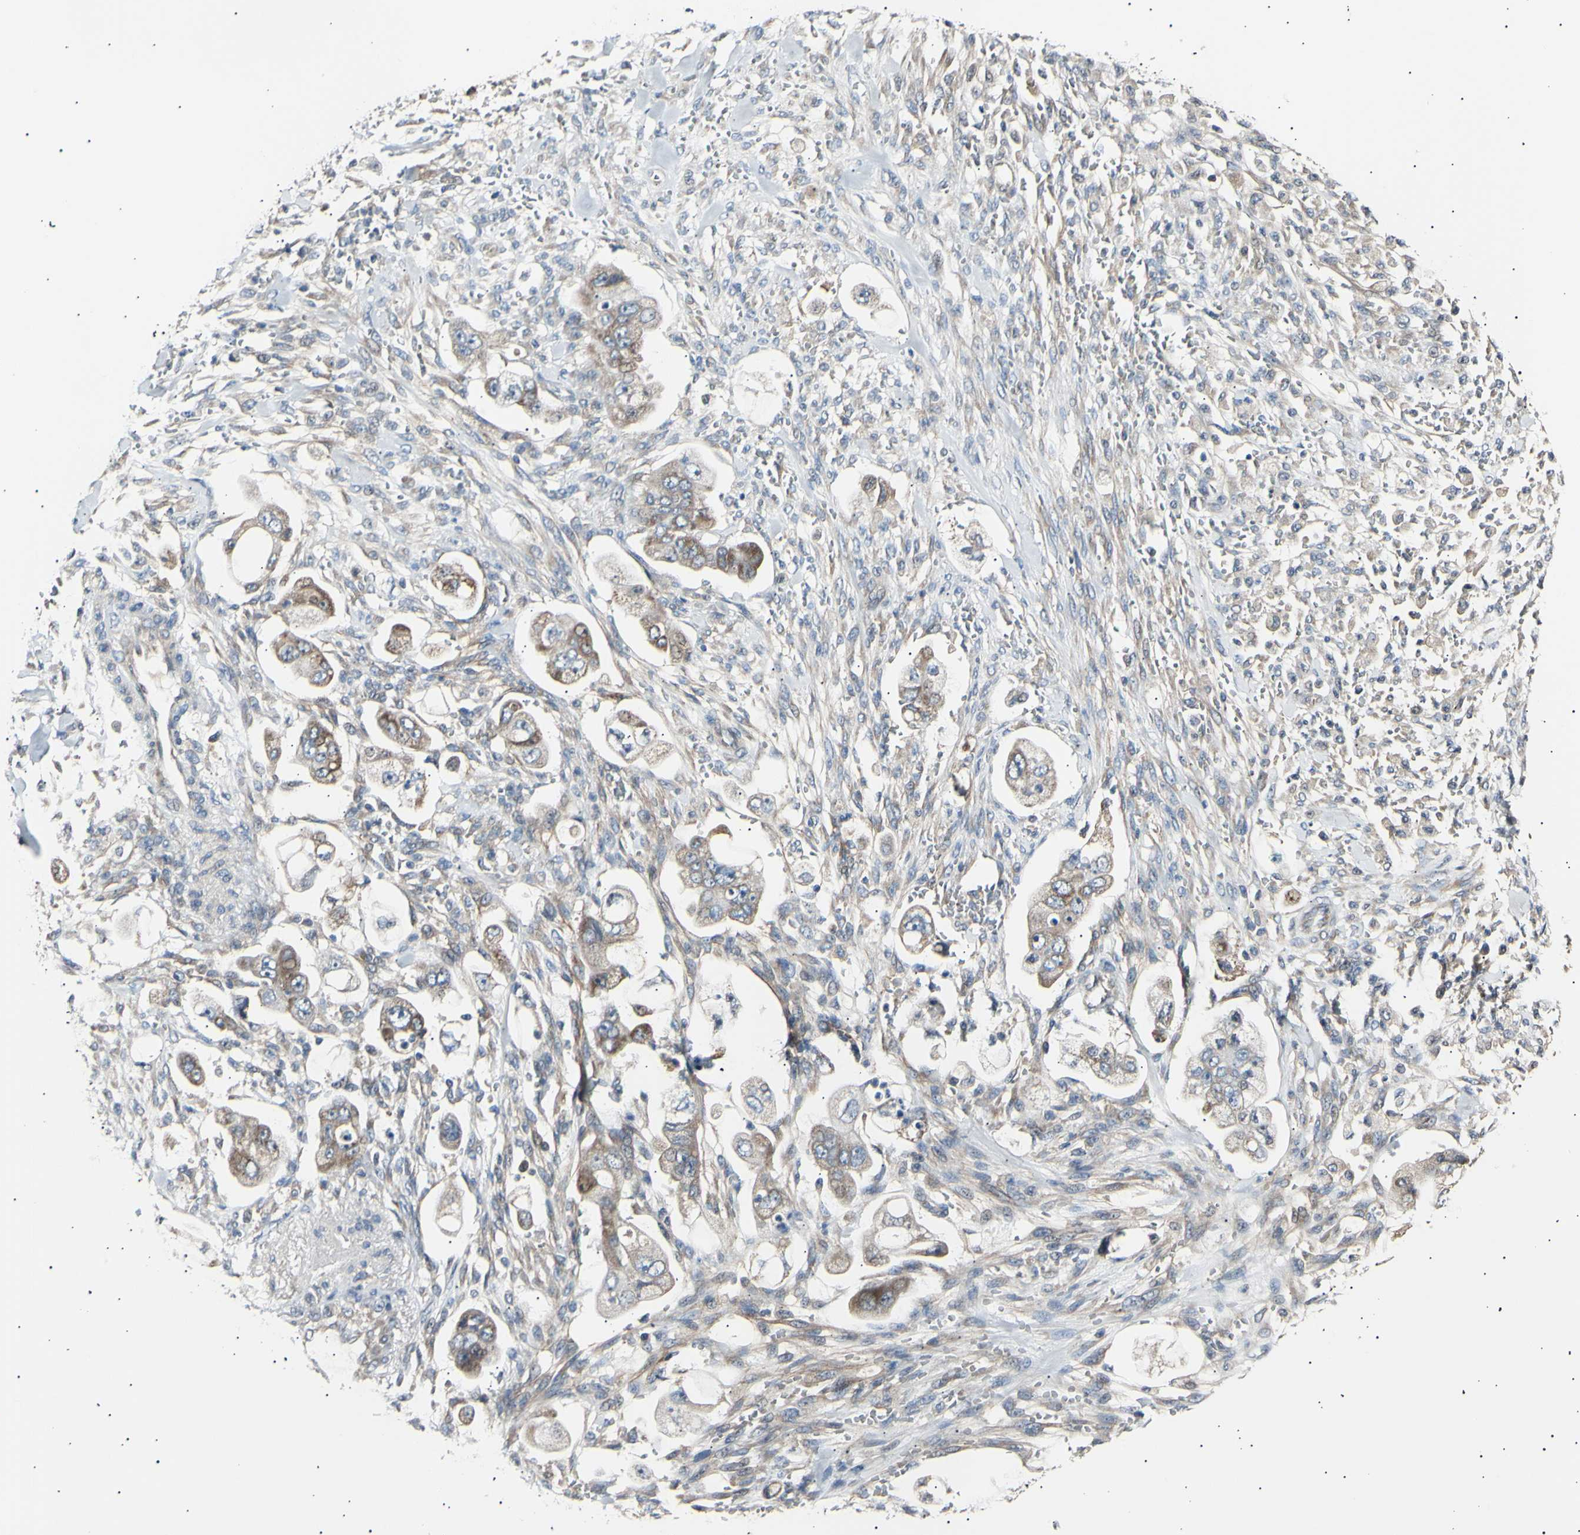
{"staining": {"intensity": "moderate", "quantity": ">75%", "location": "cytoplasmic/membranous"}, "tissue": "stomach cancer", "cell_type": "Tumor cells", "image_type": "cancer", "snomed": [{"axis": "morphology", "description": "Adenocarcinoma, NOS"}, {"axis": "topography", "description": "Stomach"}], "caption": "Tumor cells exhibit medium levels of moderate cytoplasmic/membranous staining in approximately >75% of cells in human stomach cancer (adenocarcinoma). The staining is performed using DAB brown chromogen to label protein expression. The nuclei are counter-stained blue using hematoxylin.", "gene": "ITGA6", "patient": {"sex": "male", "age": 62}}